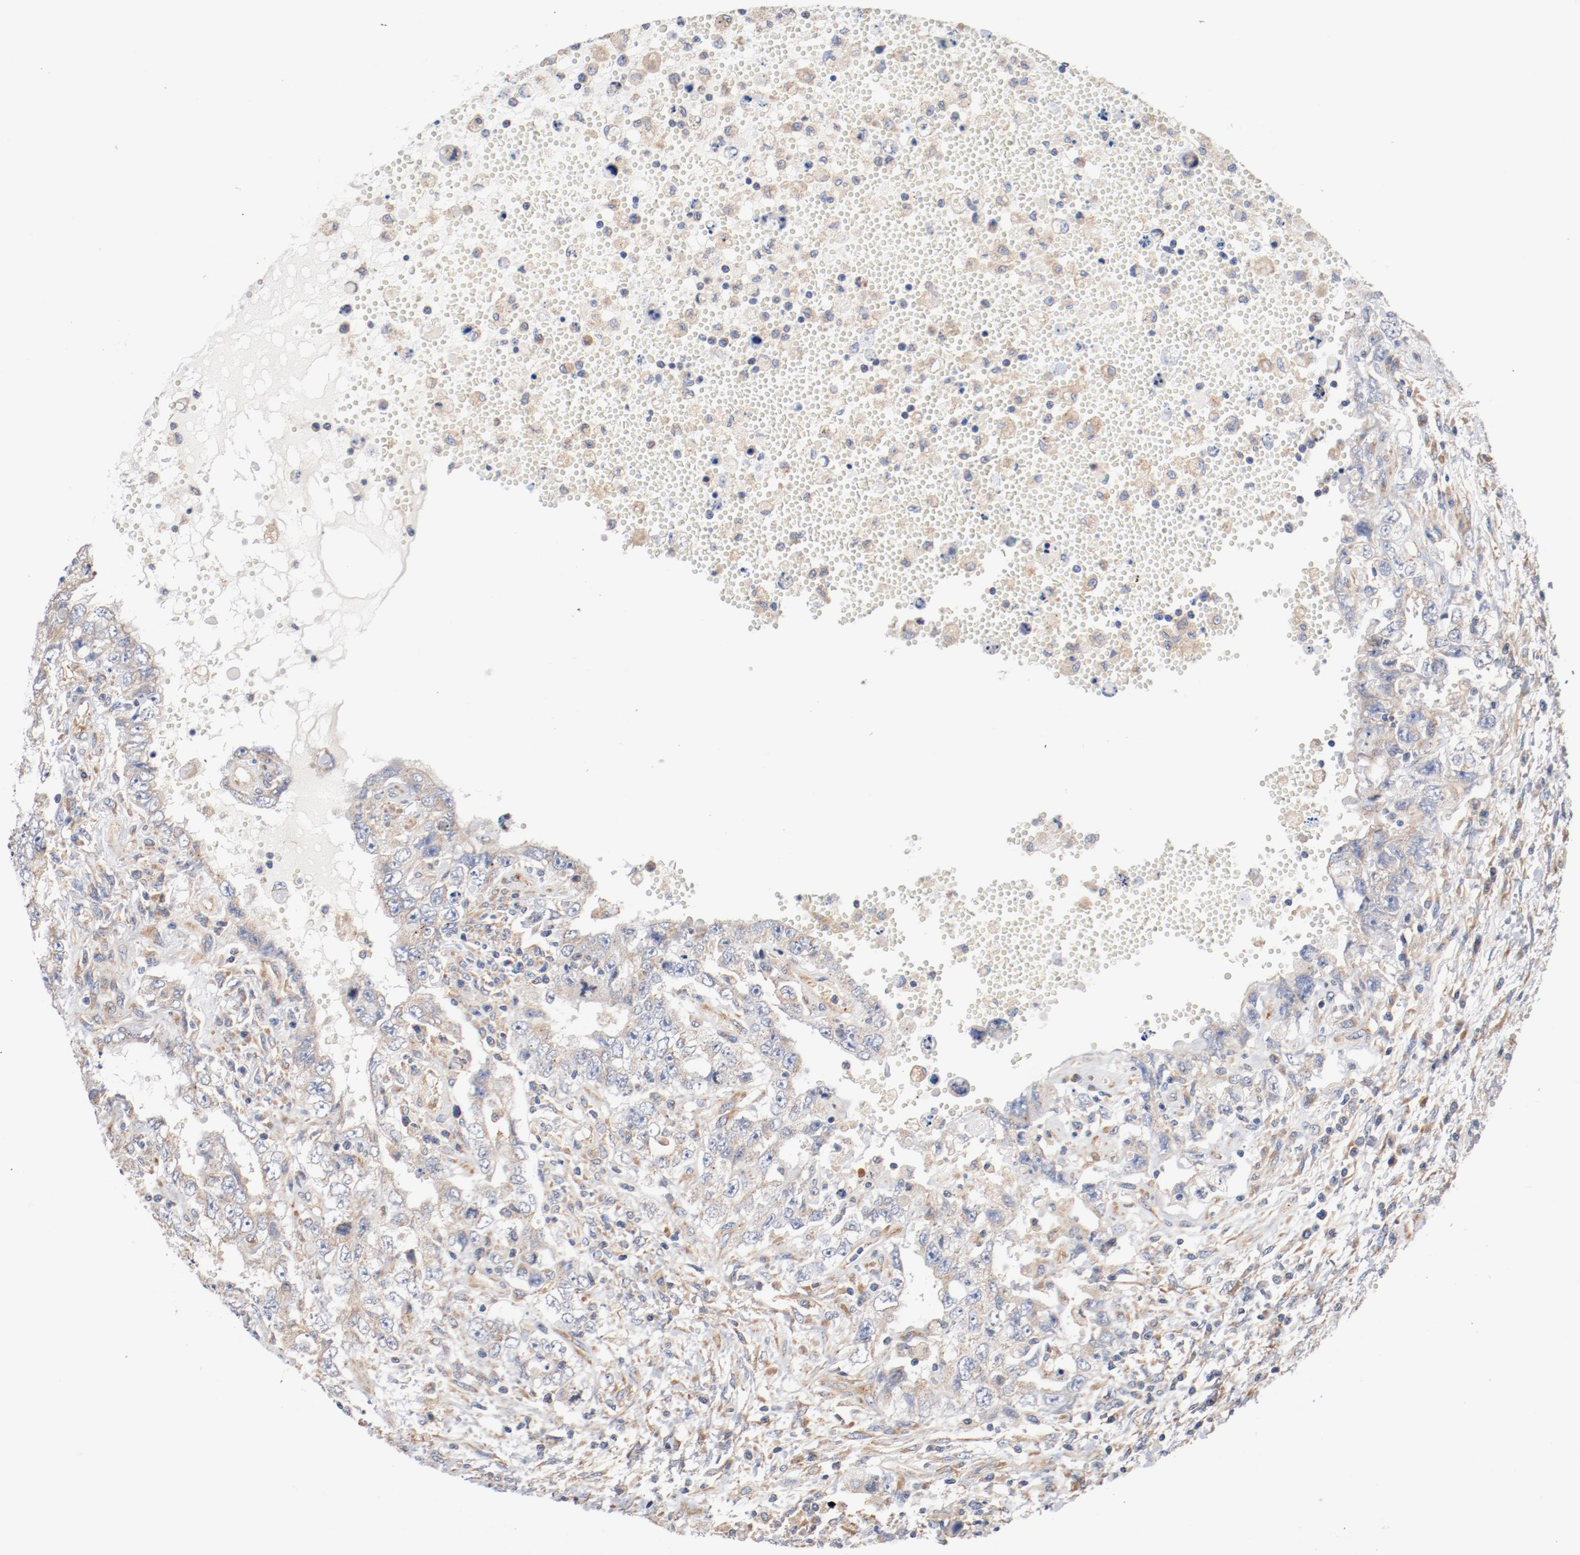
{"staining": {"intensity": "weak", "quantity": "25%-75%", "location": "cytoplasmic/membranous"}, "tissue": "testis cancer", "cell_type": "Tumor cells", "image_type": "cancer", "snomed": [{"axis": "morphology", "description": "Carcinoma, Embryonal, NOS"}, {"axis": "topography", "description": "Testis"}], "caption": "A low amount of weak cytoplasmic/membranous staining is seen in approximately 25%-75% of tumor cells in testis embryonal carcinoma tissue.", "gene": "ILK", "patient": {"sex": "male", "age": 26}}